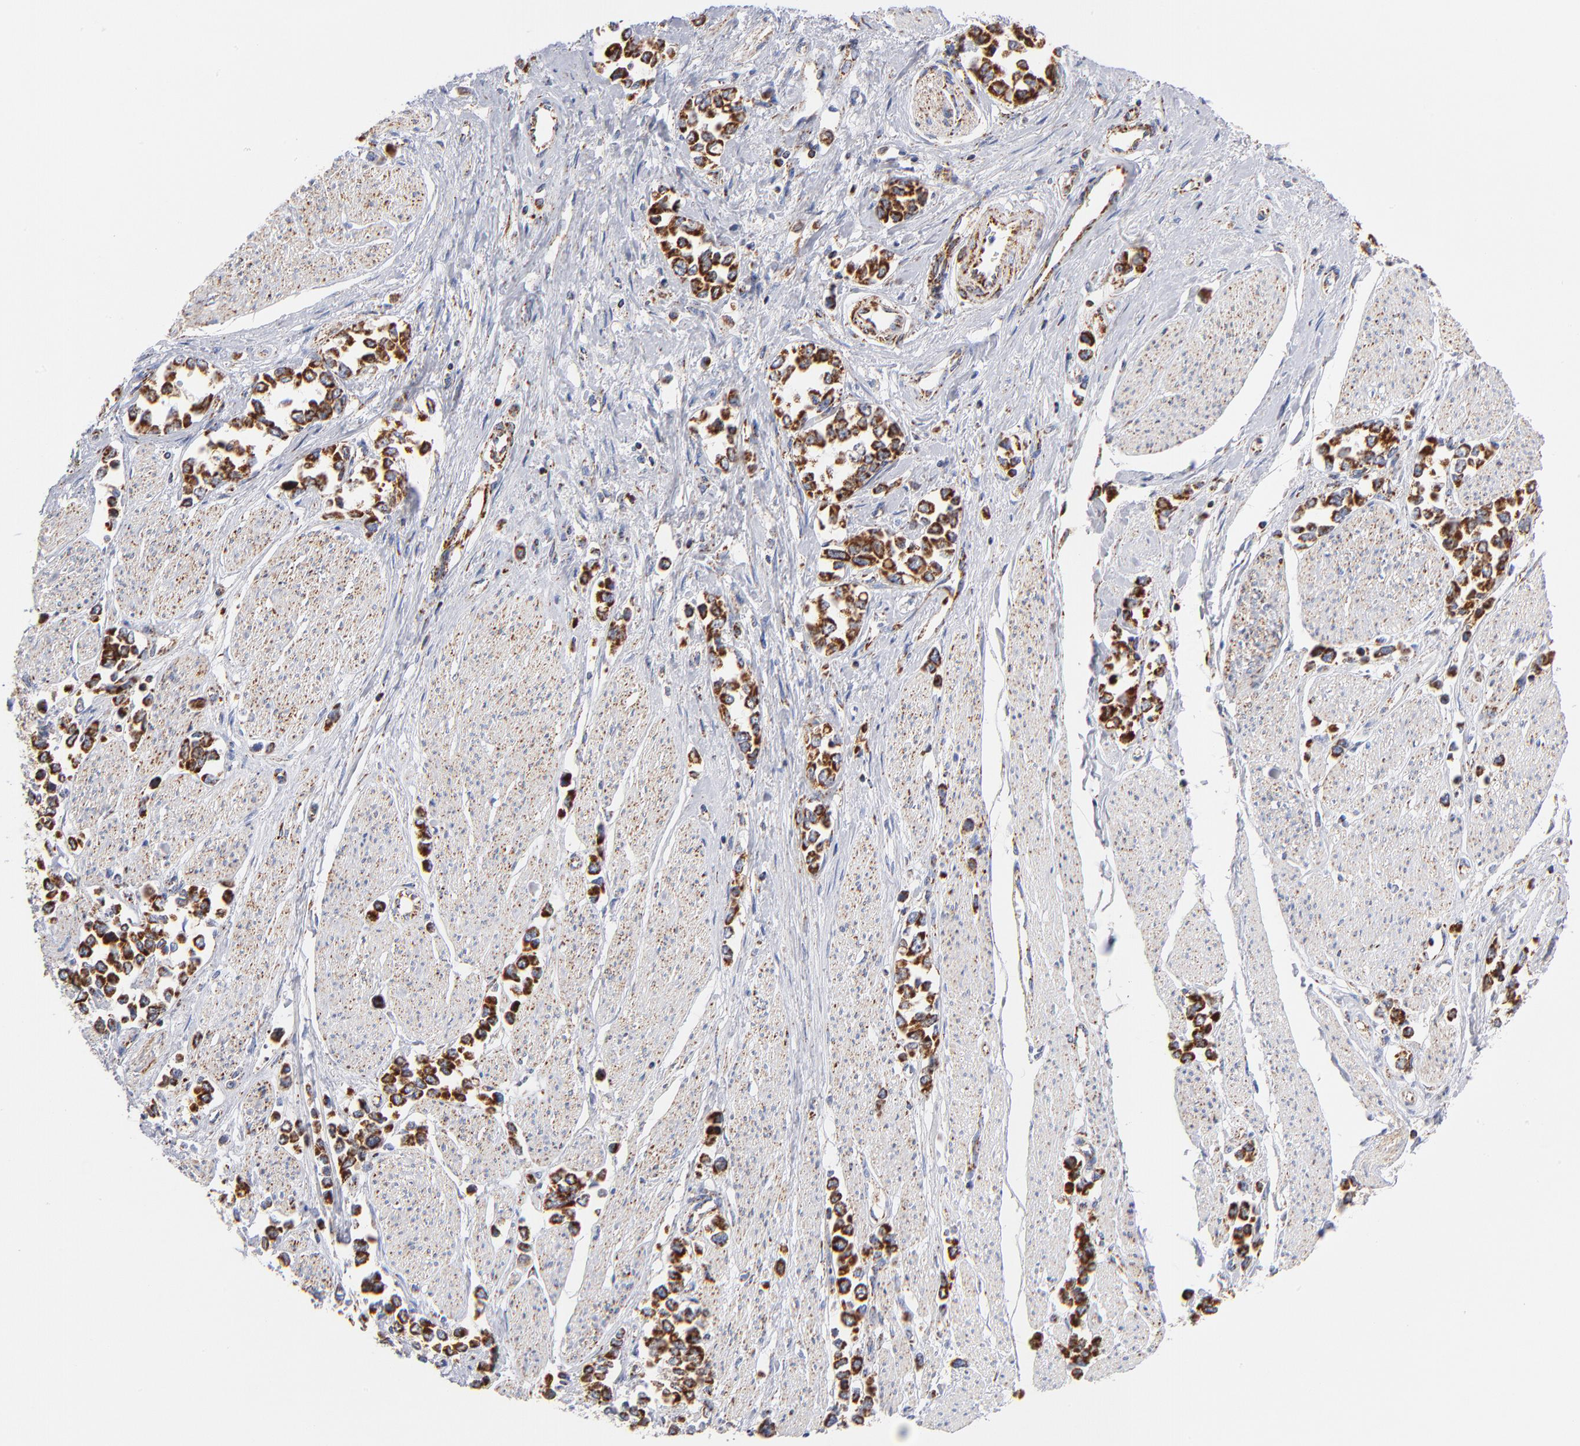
{"staining": {"intensity": "strong", "quantity": ">75%", "location": "cytoplasmic/membranous"}, "tissue": "stomach cancer", "cell_type": "Tumor cells", "image_type": "cancer", "snomed": [{"axis": "morphology", "description": "Adenocarcinoma, NOS"}, {"axis": "topography", "description": "Stomach, upper"}], "caption": "Human adenocarcinoma (stomach) stained for a protein (brown) reveals strong cytoplasmic/membranous positive staining in about >75% of tumor cells.", "gene": "DLAT", "patient": {"sex": "male", "age": 76}}